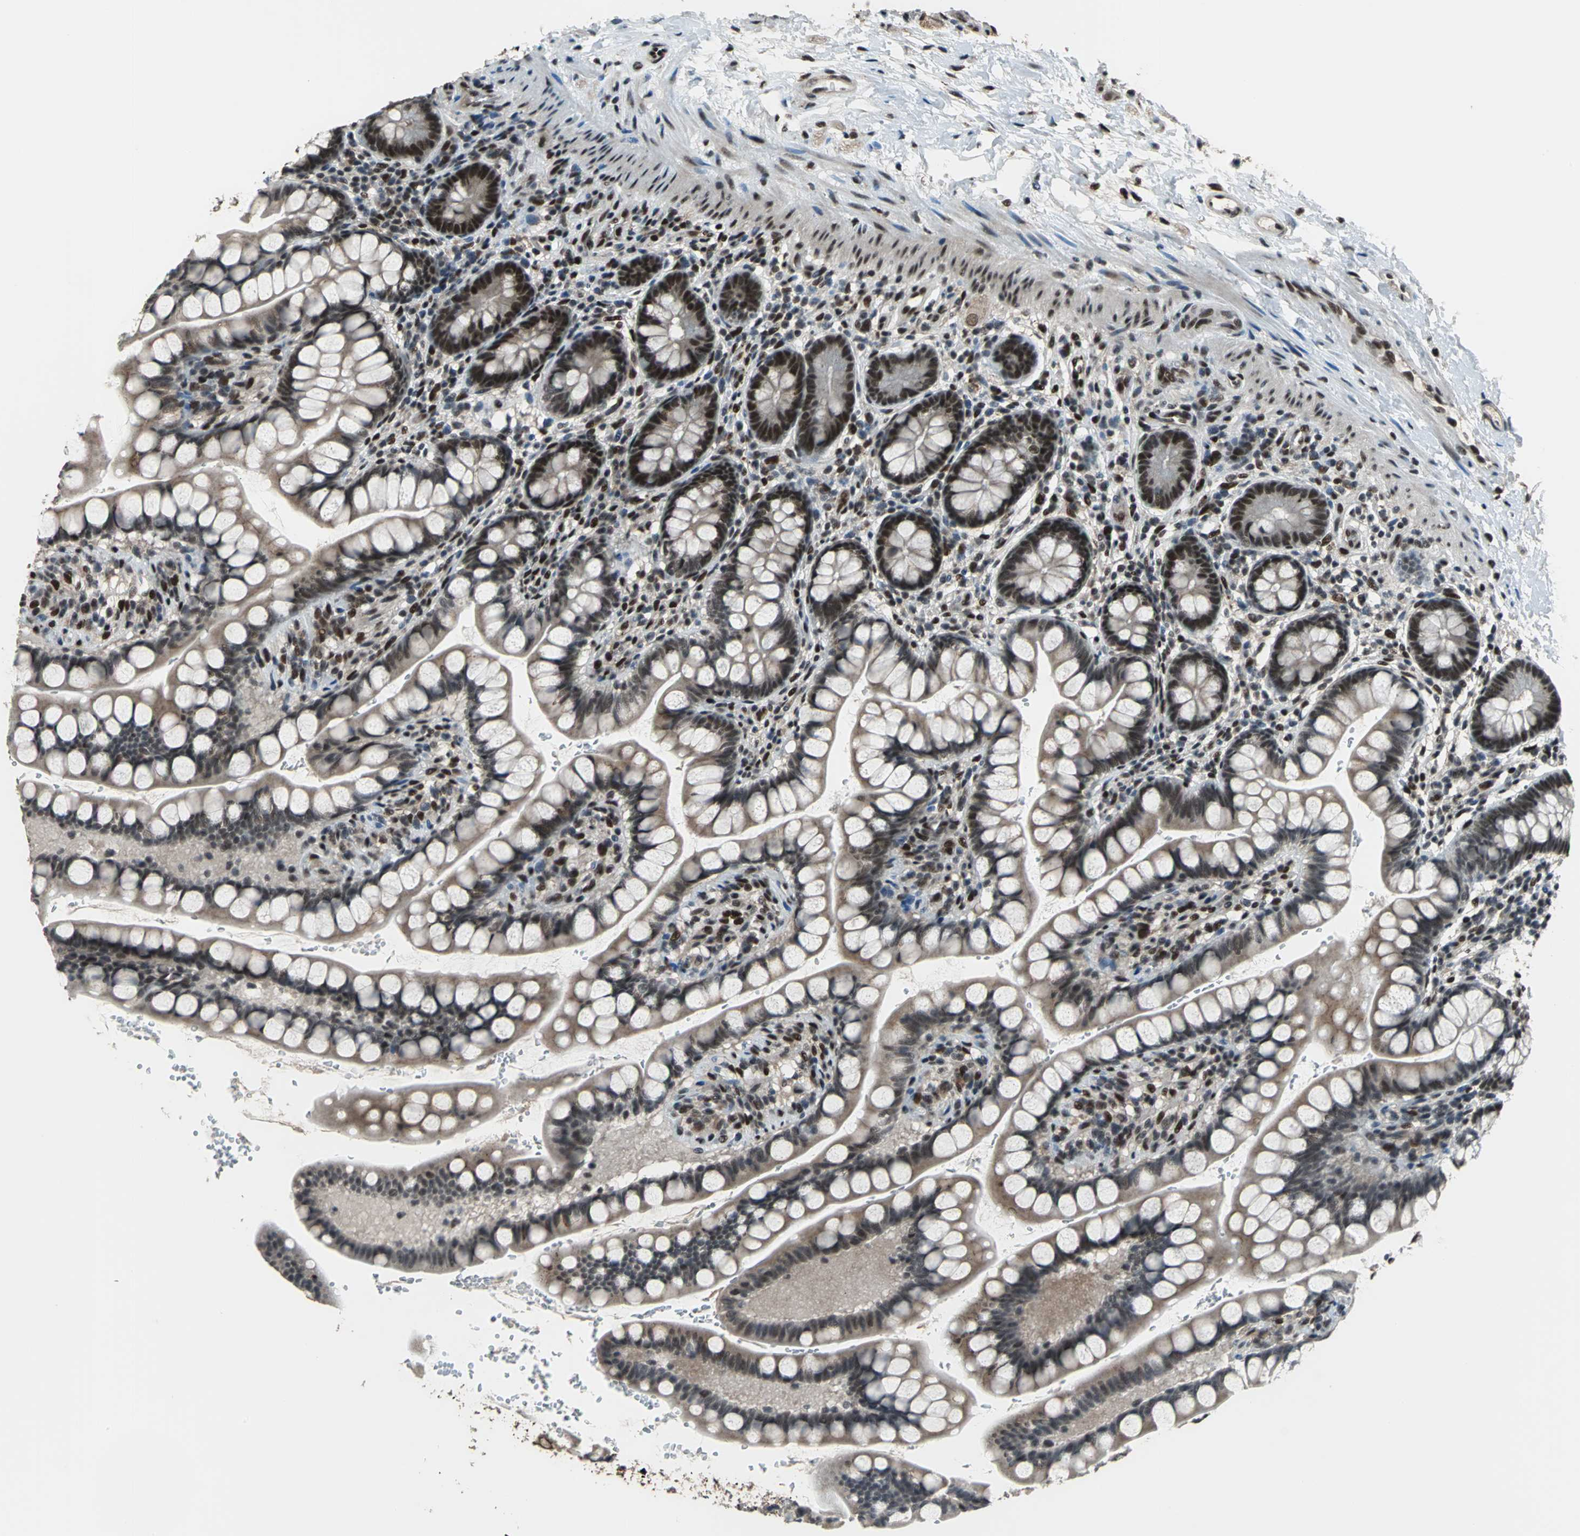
{"staining": {"intensity": "moderate", "quantity": "25%-75%", "location": "cytoplasmic/membranous,nuclear"}, "tissue": "small intestine", "cell_type": "Glandular cells", "image_type": "normal", "snomed": [{"axis": "morphology", "description": "Normal tissue, NOS"}, {"axis": "topography", "description": "Small intestine"}], "caption": "IHC micrograph of unremarkable small intestine stained for a protein (brown), which demonstrates medium levels of moderate cytoplasmic/membranous,nuclear expression in about 25%-75% of glandular cells.", "gene": "ELF2", "patient": {"sex": "female", "age": 58}}